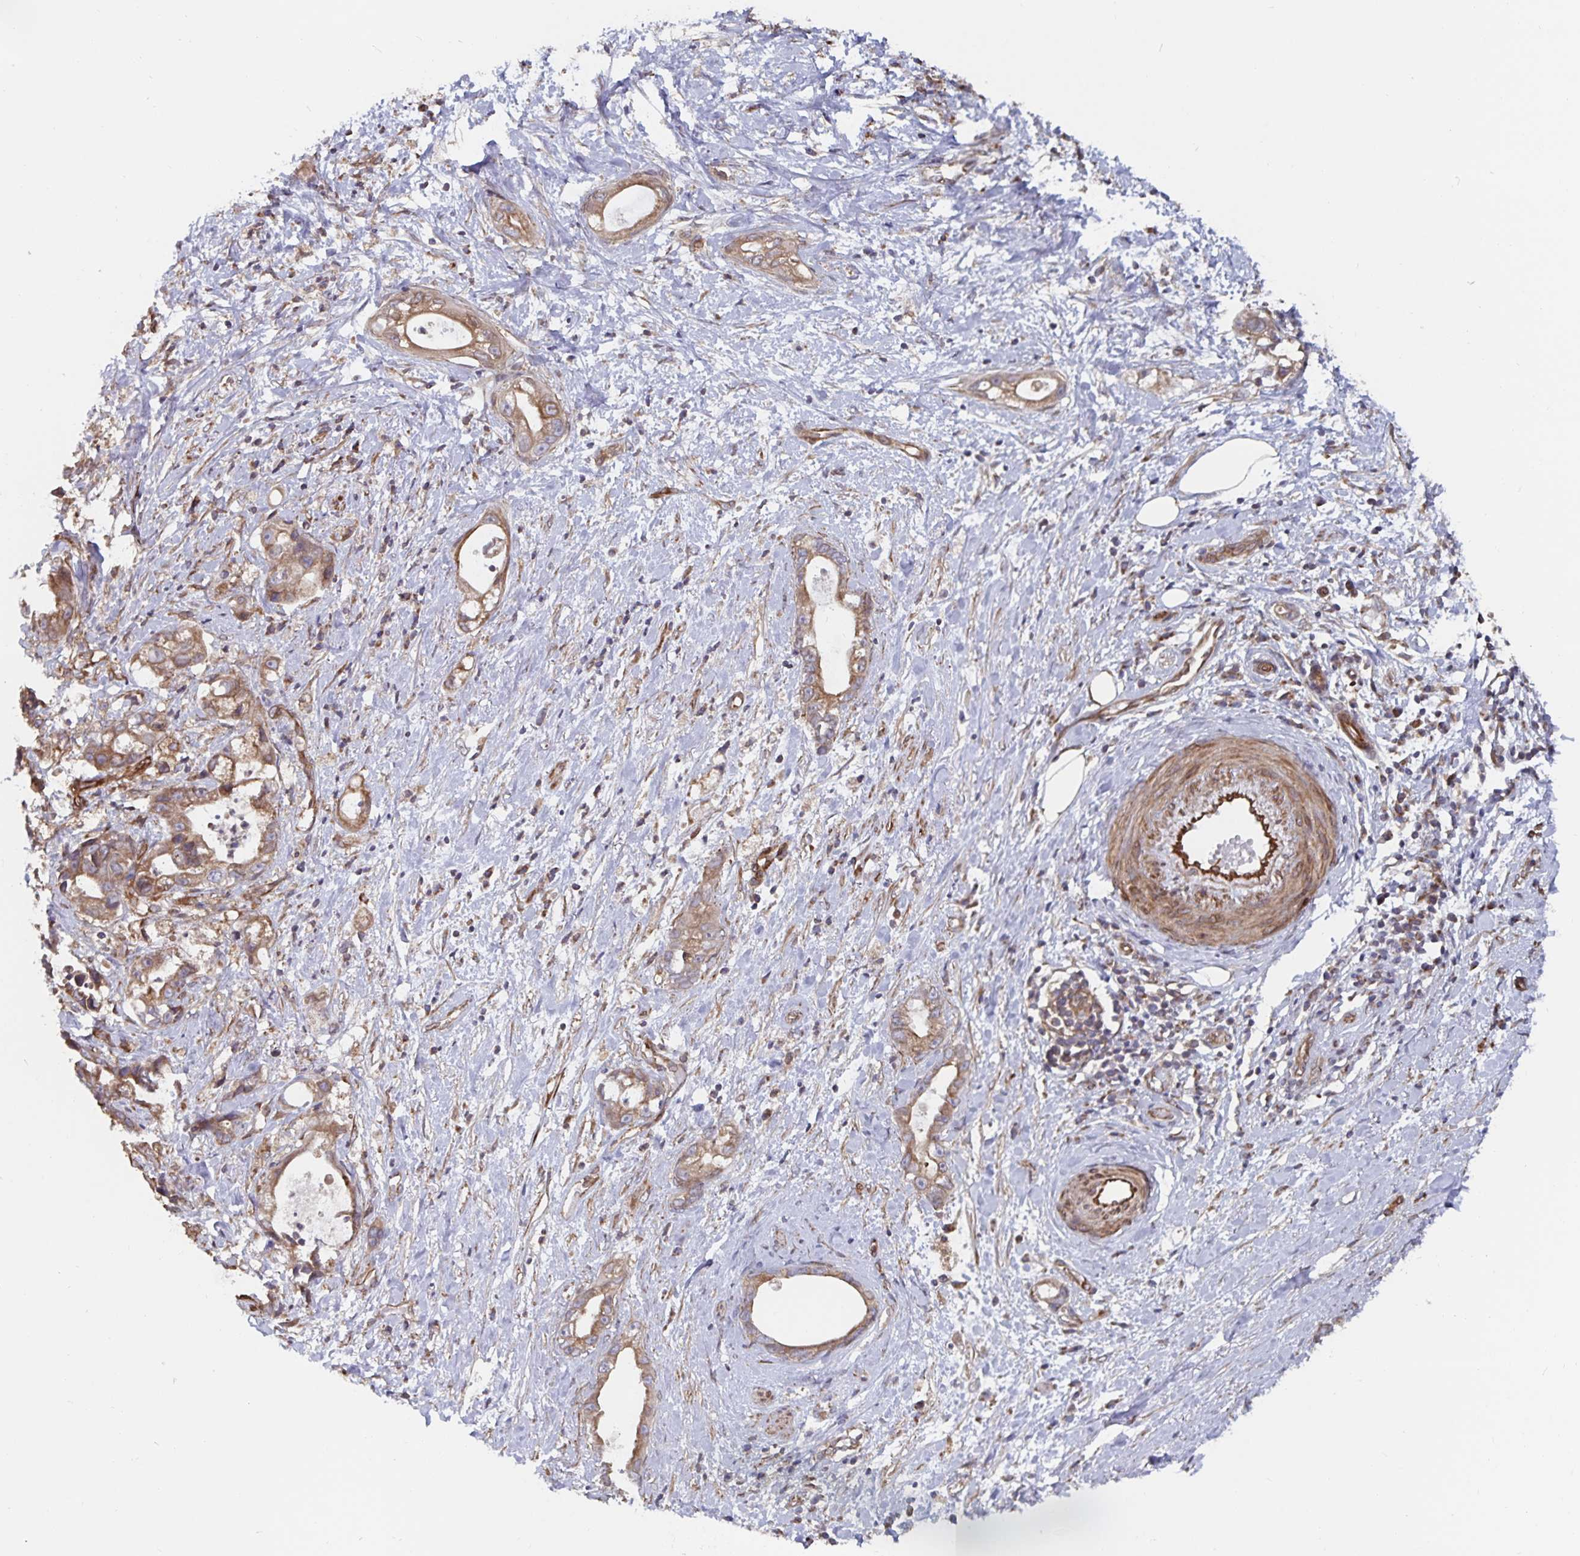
{"staining": {"intensity": "moderate", "quantity": ">75%", "location": "cytoplasmic/membranous"}, "tissue": "stomach cancer", "cell_type": "Tumor cells", "image_type": "cancer", "snomed": [{"axis": "morphology", "description": "Adenocarcinoma, NOS"}, {"axis": "topography", "description": "Stomach"}], "caption": "About >75% of tumor cells in stomach cancer (adenocarcinoma) reveal moderate cytoplasmic/membranous protein positivity as visualized by brown immunohistochemical staining.", "gene": "BCAP29", "patient": {"sex": "male", "age": 55}}